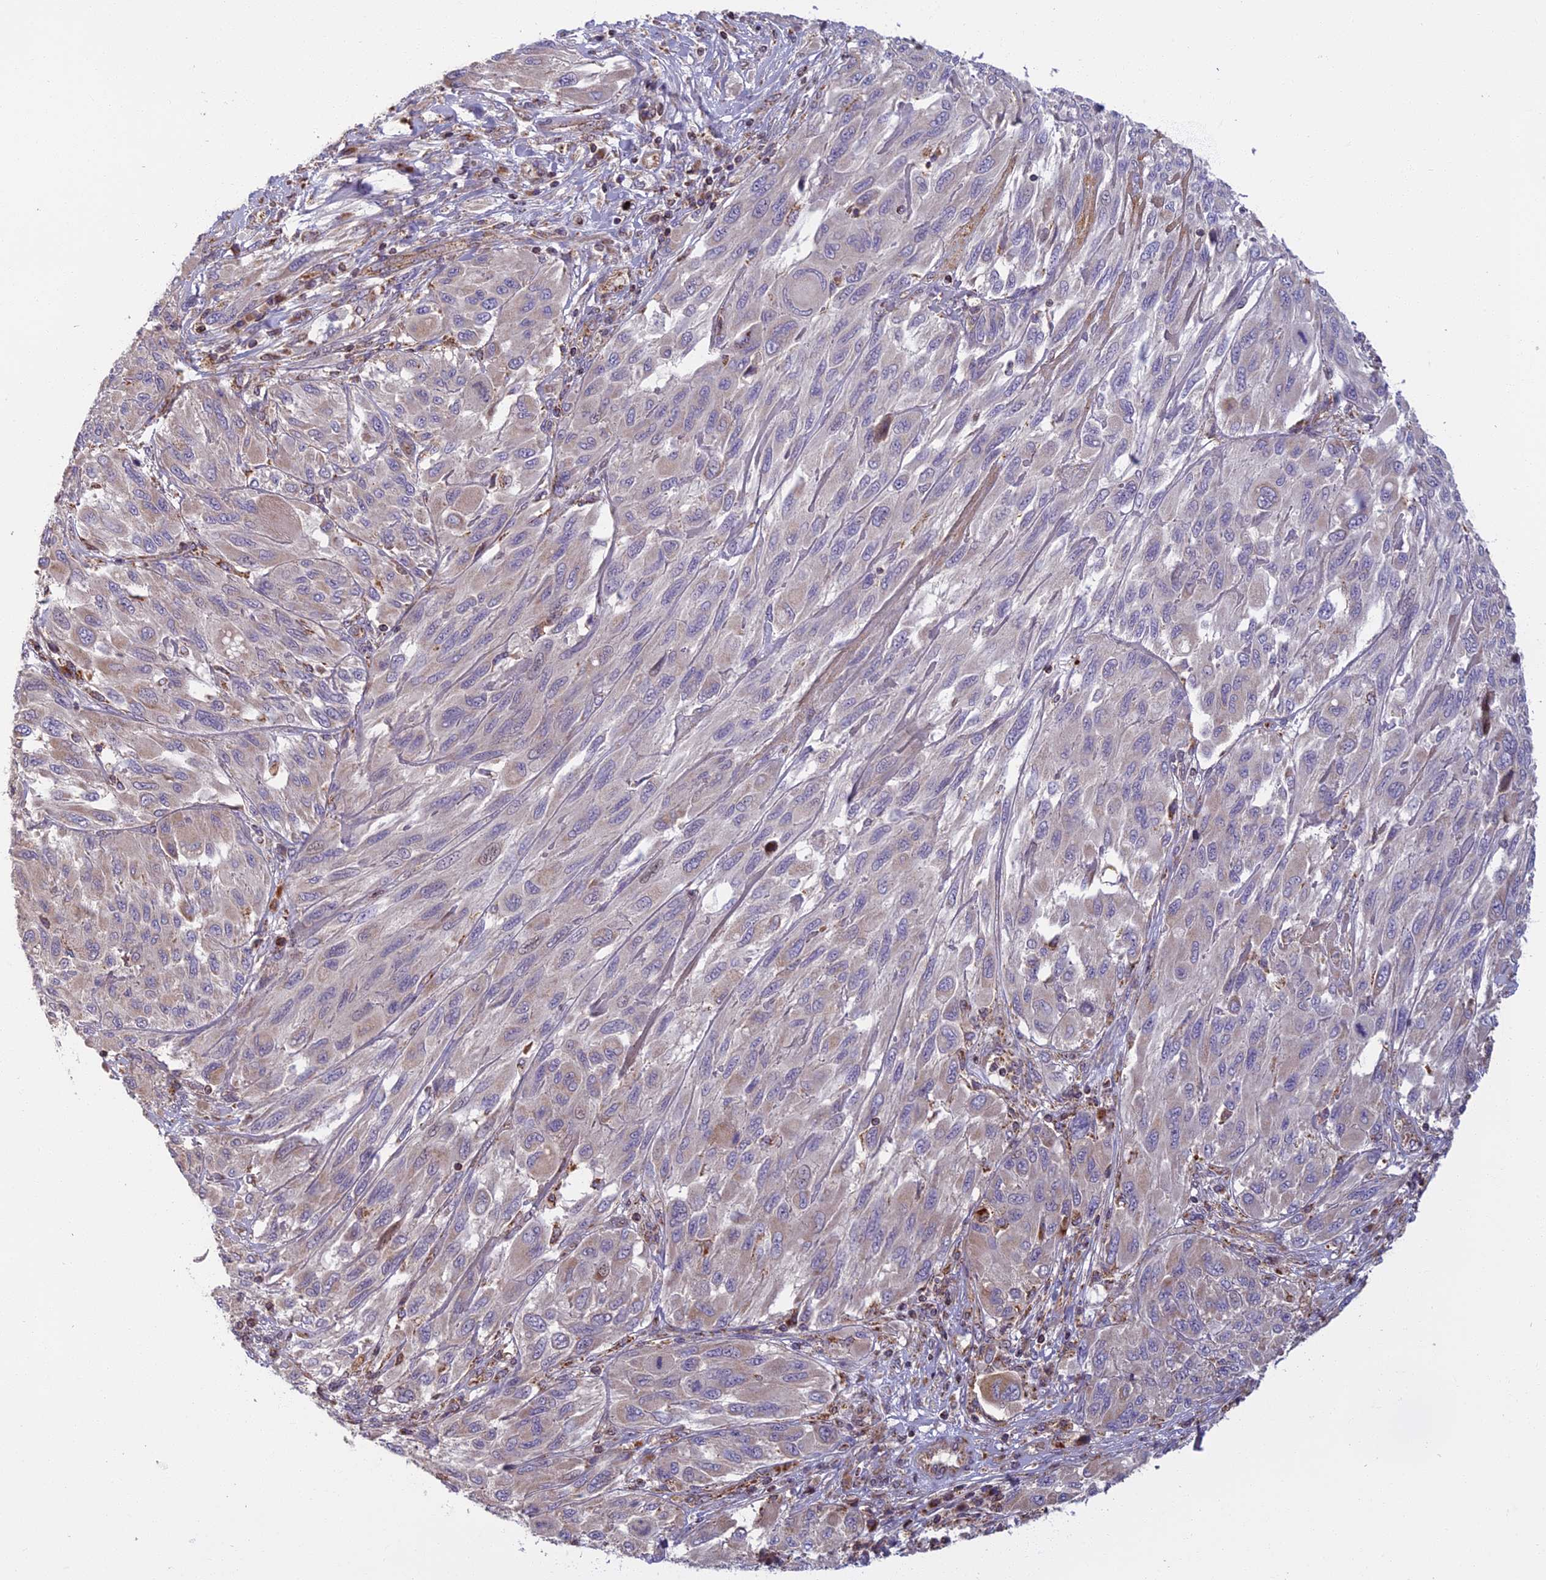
{"staining": {"intensity": "negative", "quantity": "none", "location": "none"}, "tissue": "melanoma", "cell_type": "Tumor cells", "image_type": "cancer", "snomed": [{"axis": "morphology", "description": "Malignant melanoma, NOS"}, {"axis": "topography", "description": "Skin"}], "caption": "Tumor cells are negative for protein expression in human melanoma.", "gene": "EDAR", "patient": {"sex": "female", "age": 91}}